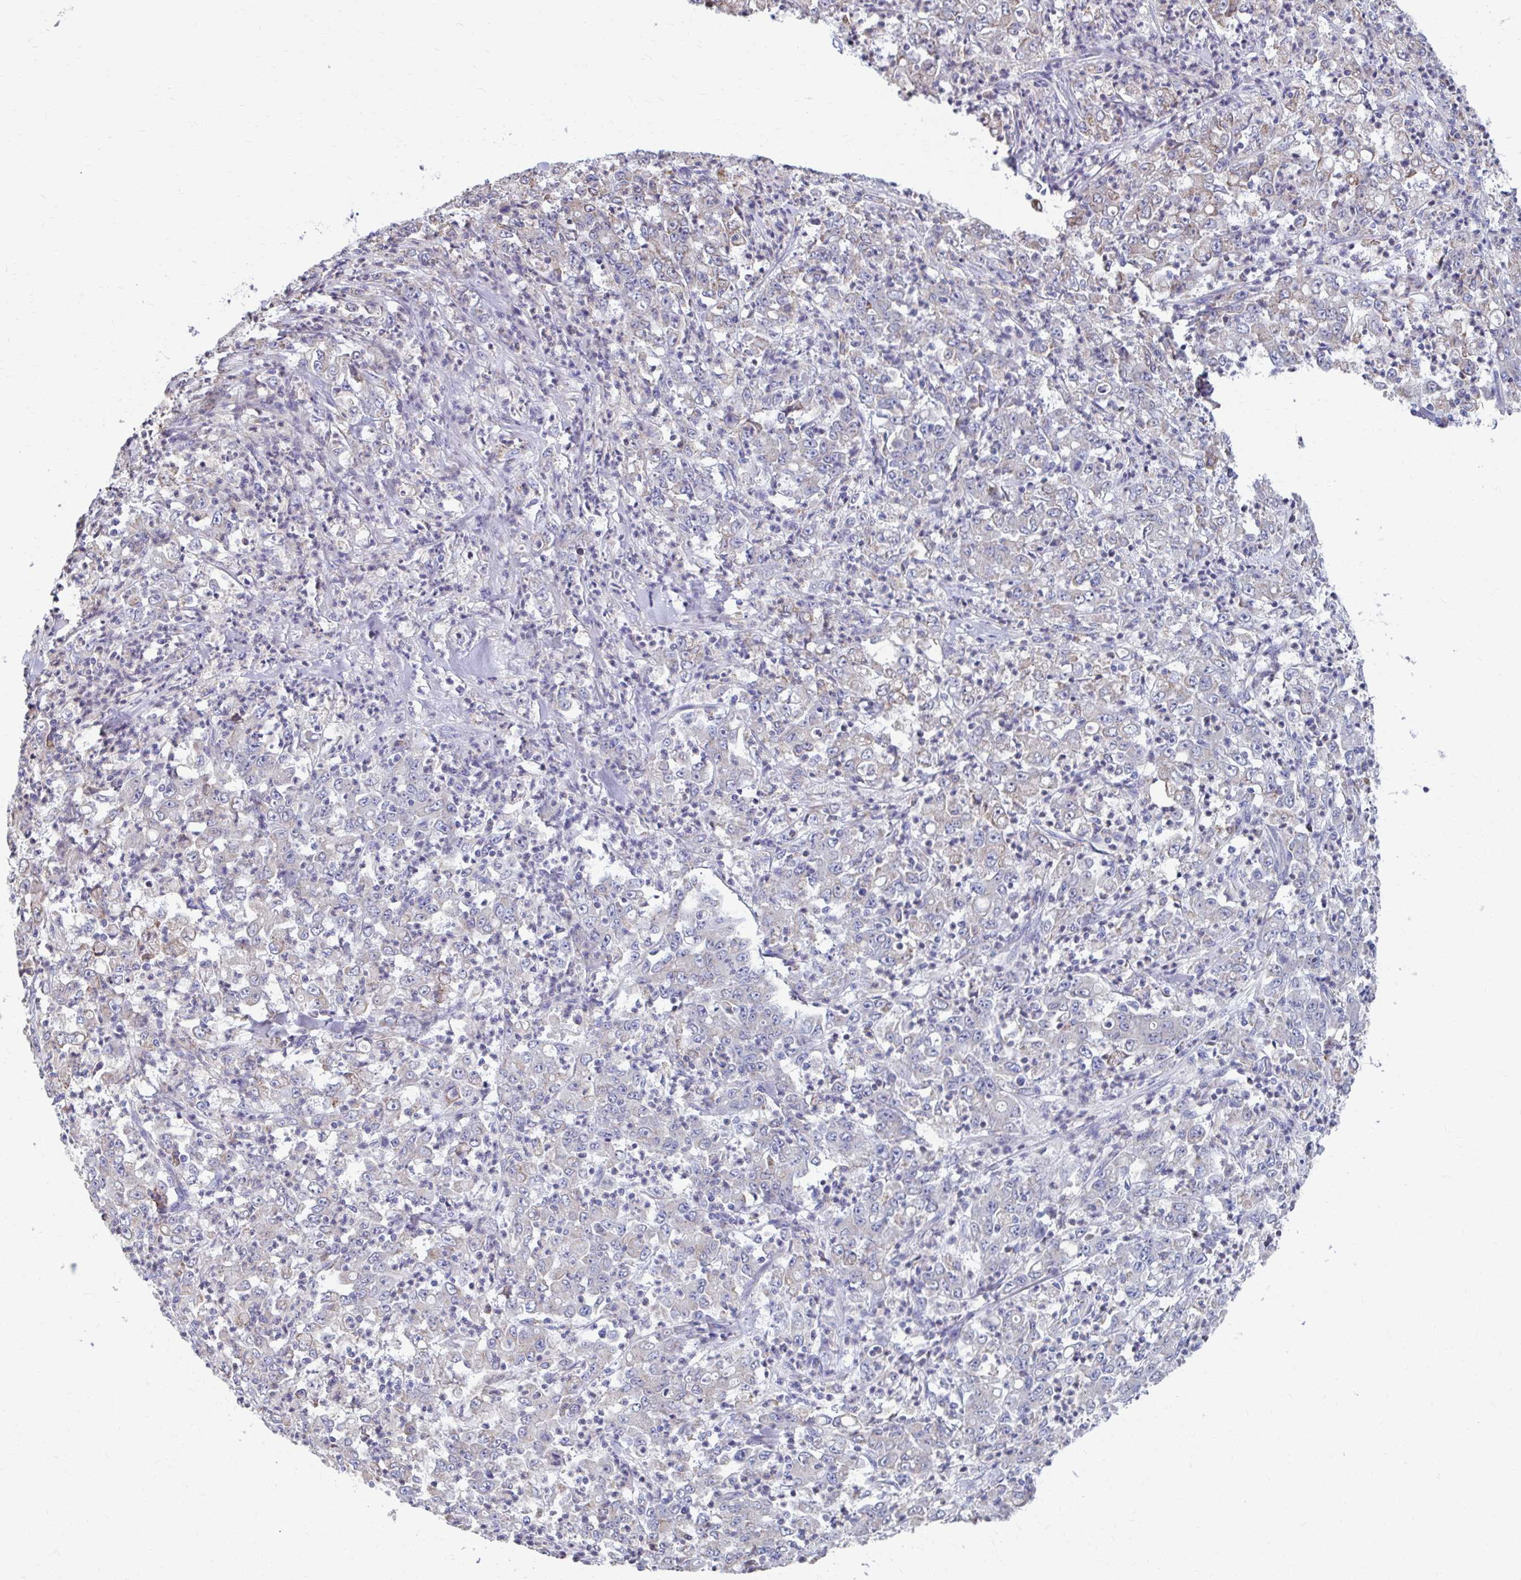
{"staining": {"intensity": "negative", "quantity": "none", "location": "none"}, "tissue": "stomach cancer", "cell_type": "Tumor cells", "image_type": "cancer", "snomed": [{"axis": "morphology", "description": "Adenocarcinoma, NOS"}, {"axis": "topography", "description": "Stomach, lower"}], "caption": "The image reveals no staining of tumor cells in stomach cancer.", "gene": "FKBP2", "patient": {"sex": "female", "age": 71}}